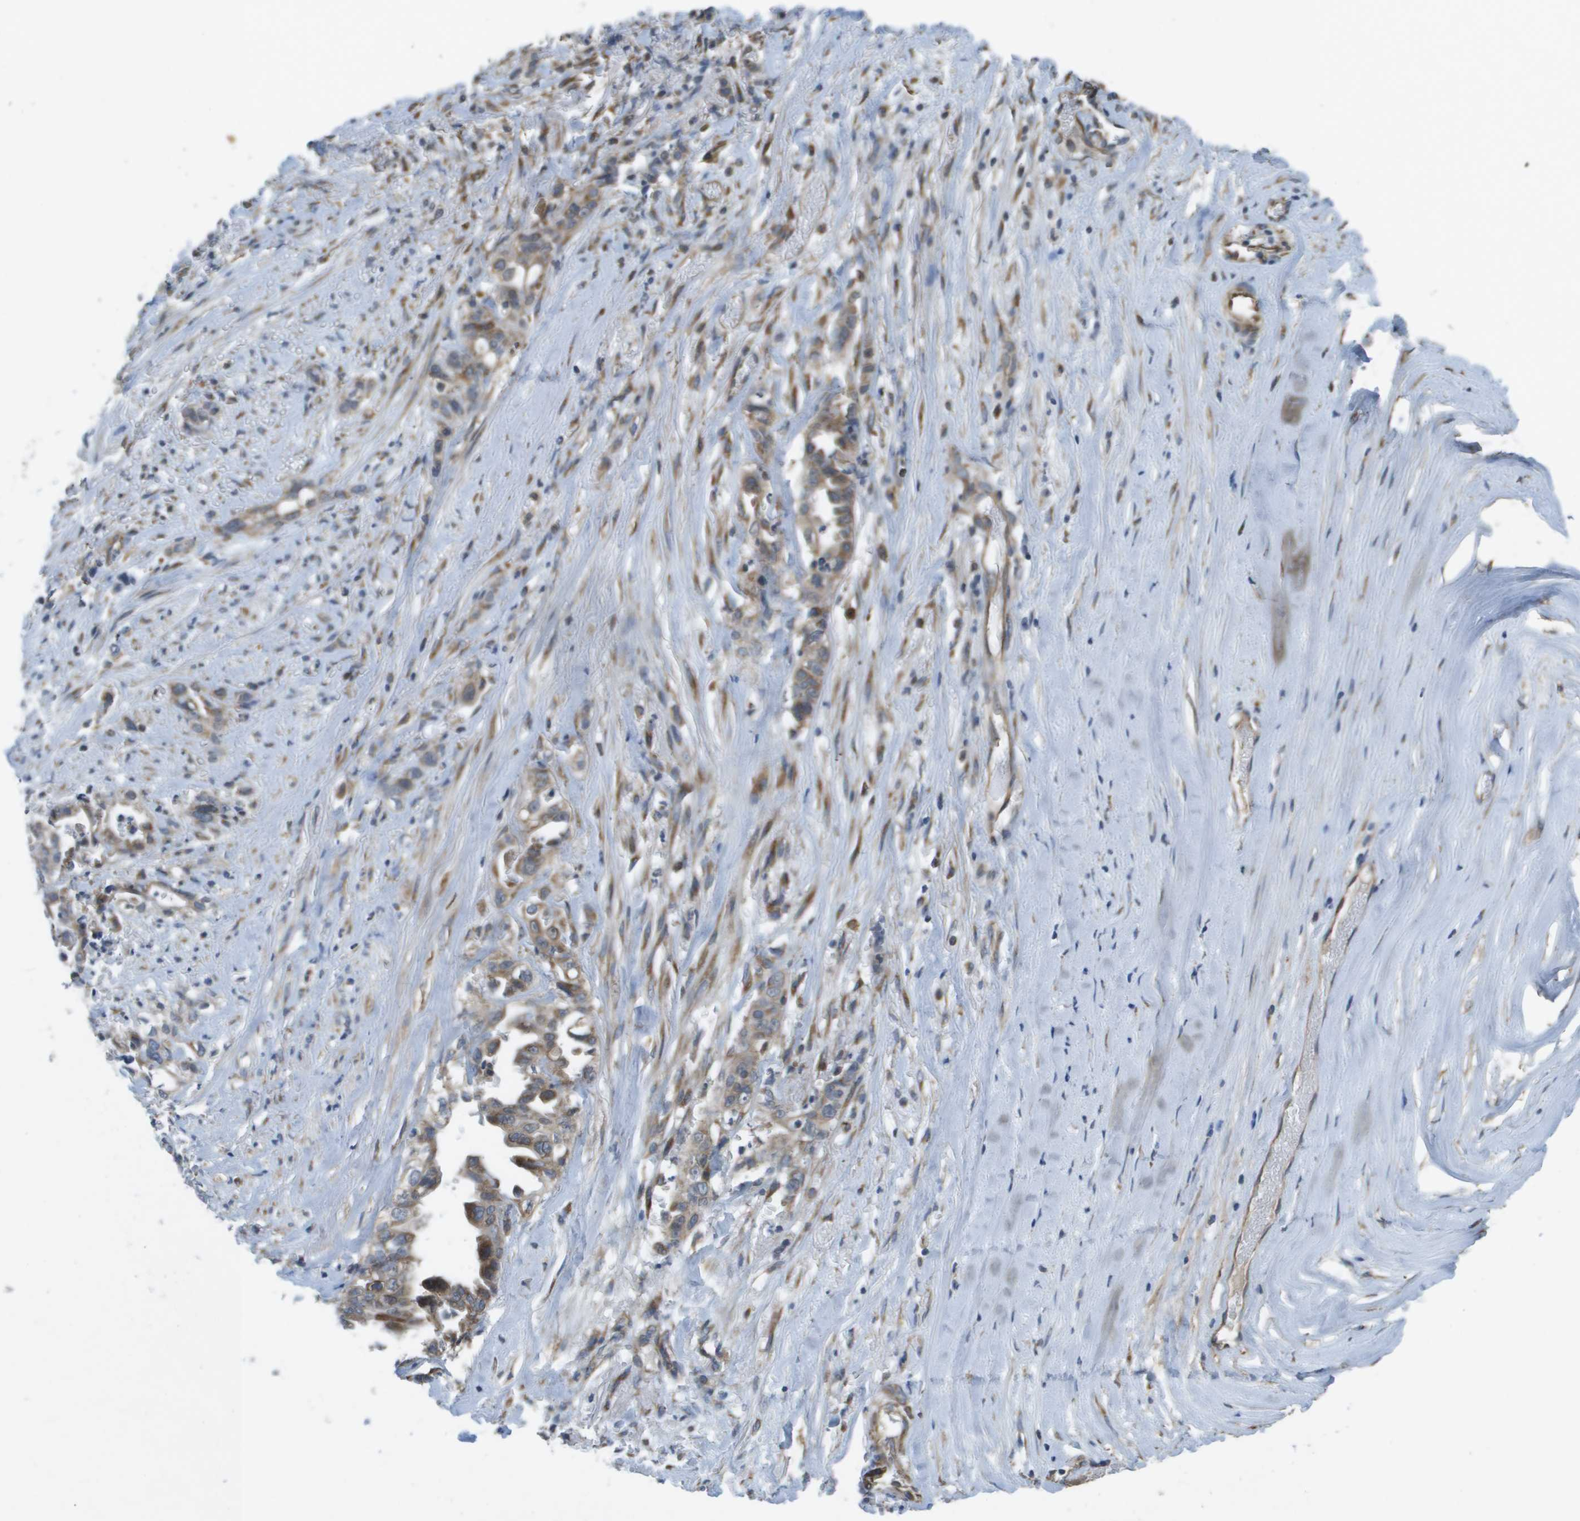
{"staining": {"intensity": "moderate", "quantity": ">75%", "location": "cytoplasmic/membranous"}, "tissue": "liver cancer", "cell_type": "Tumor cells", "image_type": "cancer", "snomed": [{"axis": "morphology", "description": "Cholangiocarcinoma"}, {"axis": "topography", "description": "Liver"}], "caption": "A histopathology image of liver cancer (cholangiocarcinoma) stained for a protein exhibits moderate cytoplasmic/membranous brown staining in tumor cells.", "gene": "CLCN2", "patient": {"sex": "female", "age": 70}}